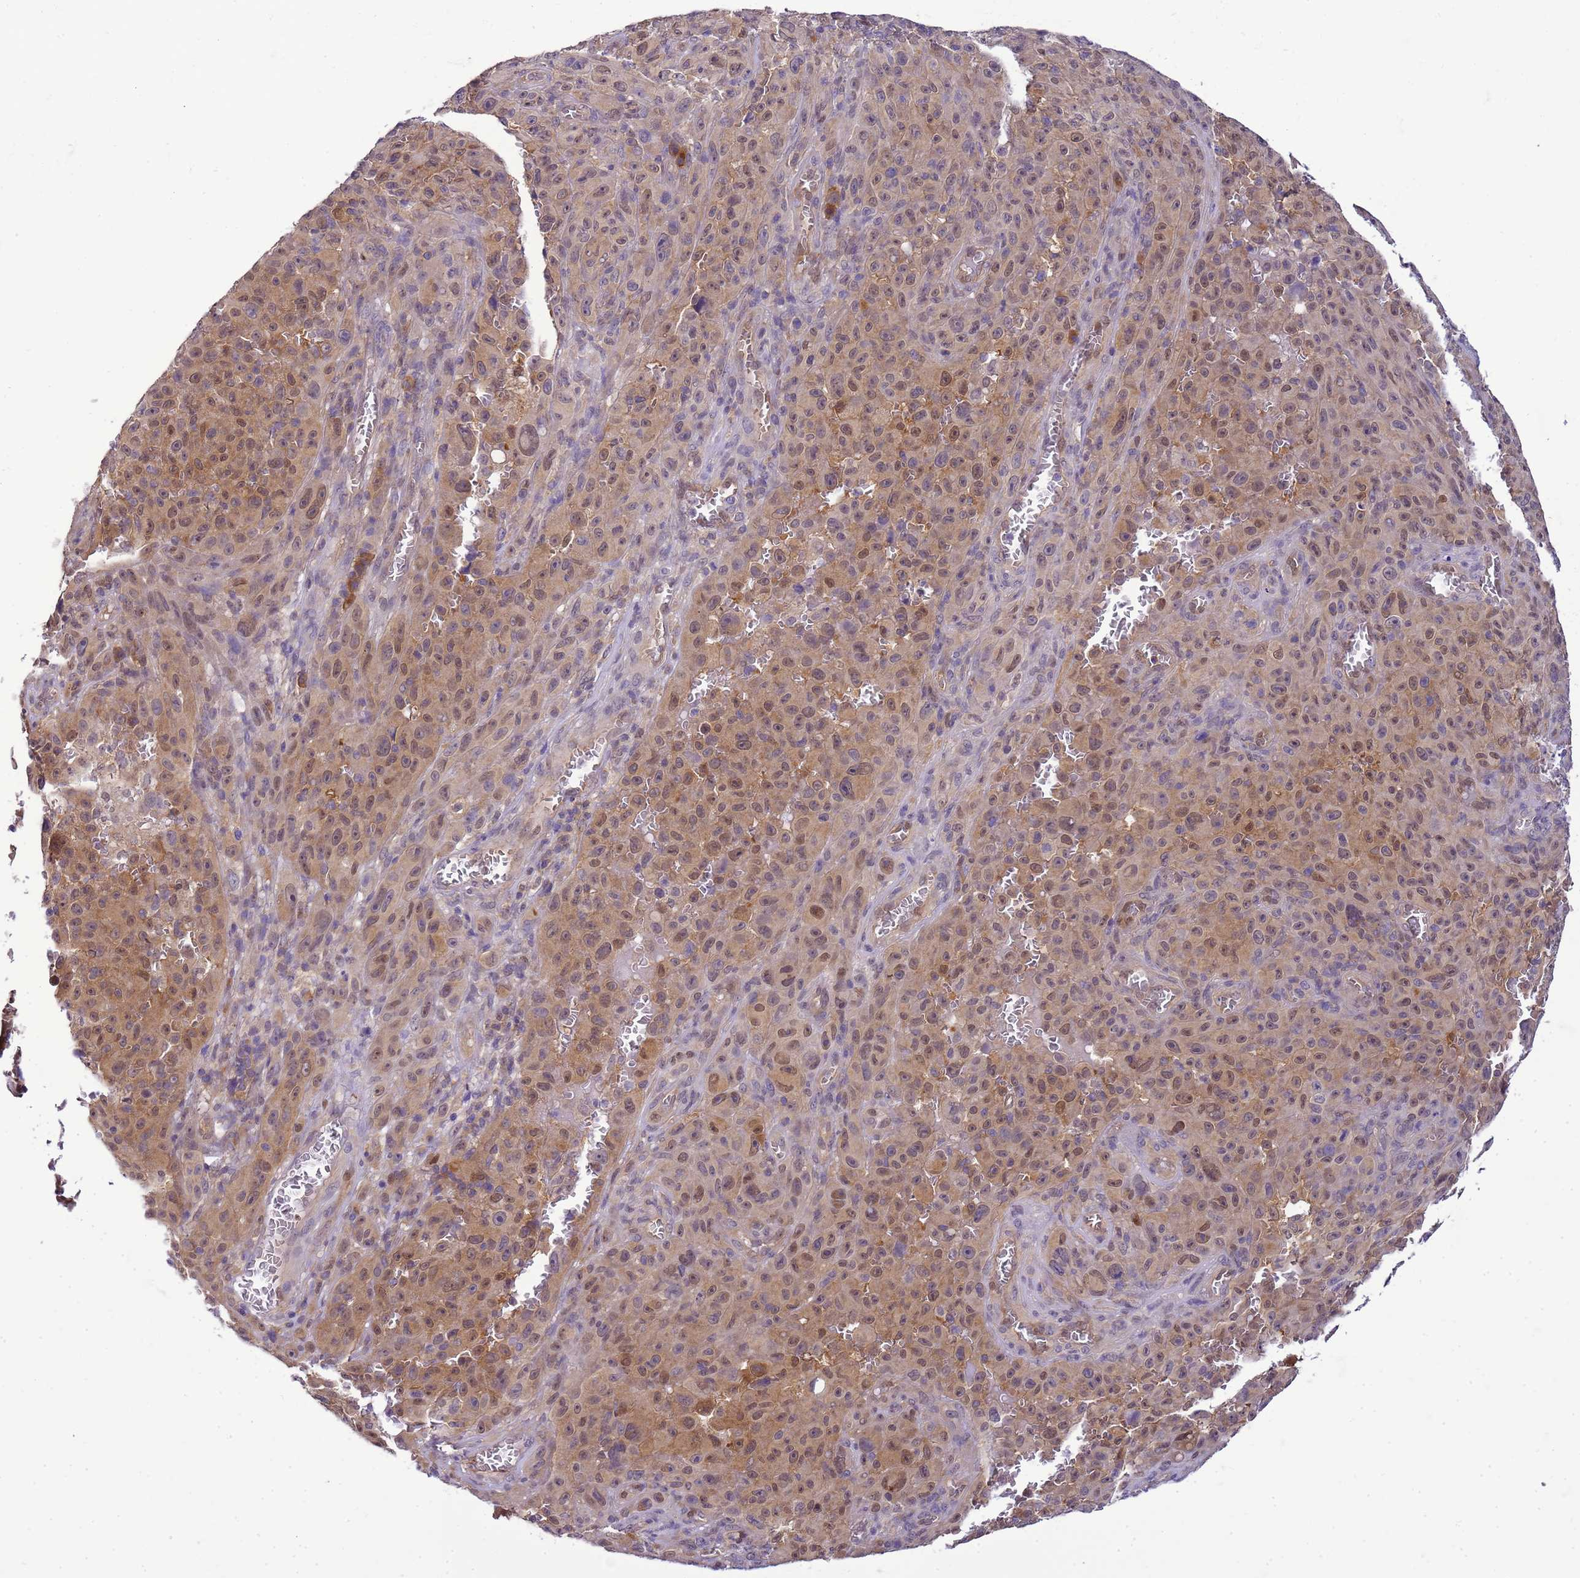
{"staining": {"intensity": "moderate", "quantity": ">75%", "location": "cytoplasmic/membranous,nuclear"}, "tissue": "melanoma", "cell_type": "Tumor cells", "image_type": "cancer", "snomed": [{"axis": "morphology", "description": "Malignant melanoma, NOS"}, {"axis": "topography", "description": "Skin"}], "caption": "Malignant melanoma stained with DAB (3,3'-diaminobenzidine) immunohistochemistry (IHC) displays medium levels of moderate cytoplasmic/membranous and nuclear positivity in approximately >75% of tumor cells.", "gene": "DDI2", "patient": {"sex": "female", "age": 82}}